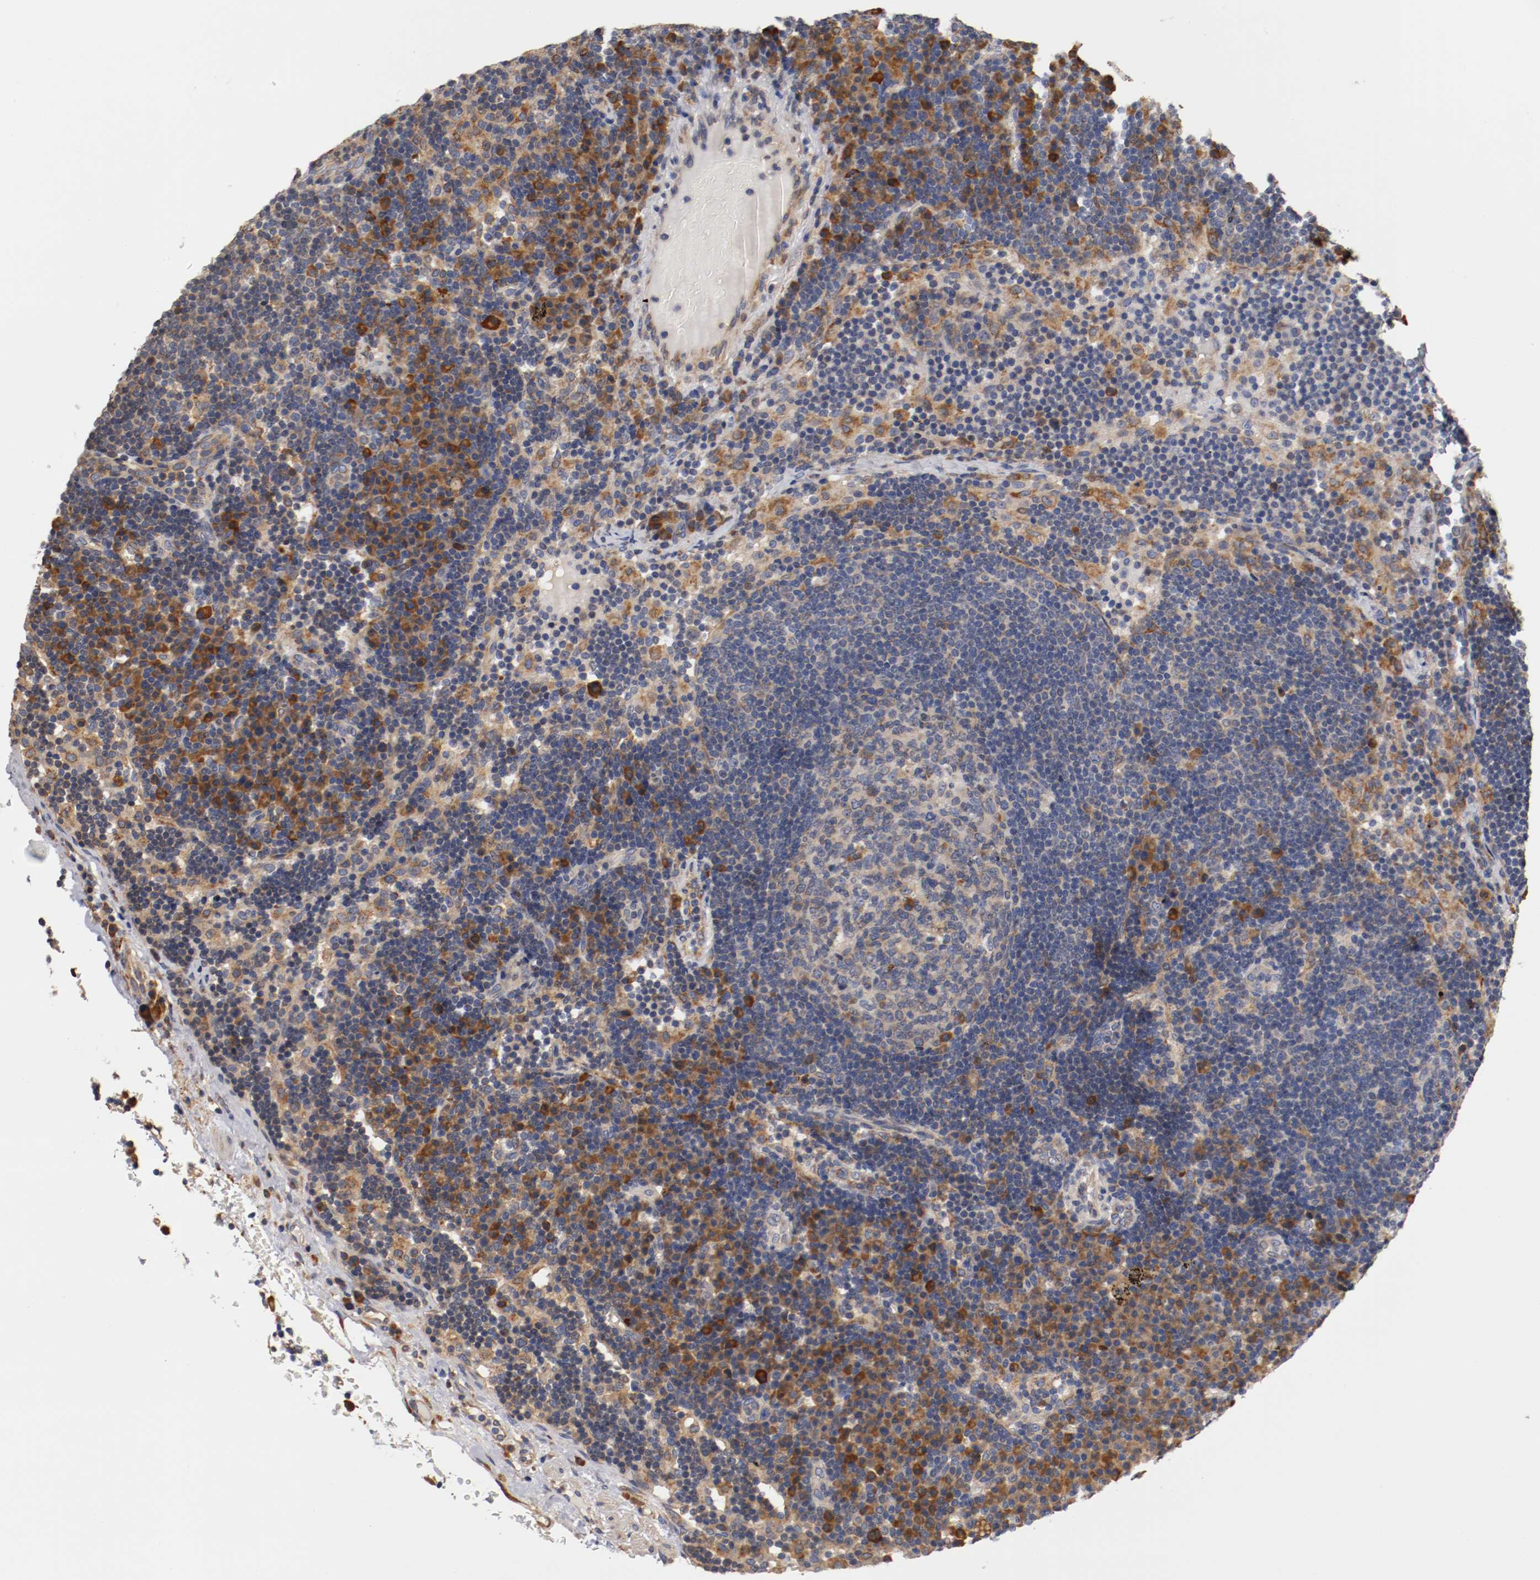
{"staining": {"intensity": "negative", "quantity": "none", "location": "none"}, "tissue": "lymph node", "cell_type": "Germinal center cells", "image_type": "normal", "snomed": [{"axis": "morphology", "description": "Normal tissue, NOS"}, {"axis": "morphology", "description": "Squamous cell carcinoma, metastatic, NOS"}, {"axis": "topography", "description": "Lymph node"}], "caption": "A photomicrograph of lymph node stained for a protein demonstrates no brown staining in germinal center cells. (DAB immunohistochemistry (IHC) with hematoxylin counter stain).", "gene": "TNFSF12", "patient": {"sex": "female", "age": 53}}